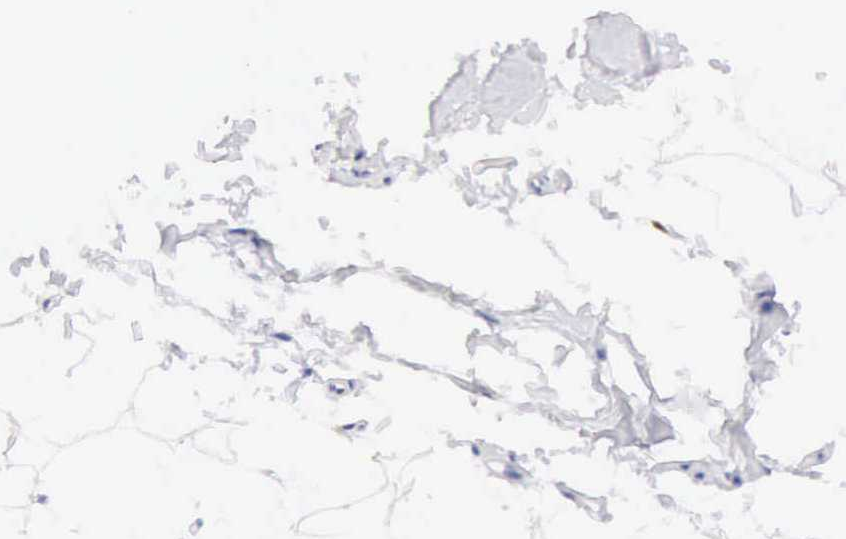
{"staining": {"intensity": "negative", "quantity": "none", "location": "none"}, "tissue": "adipose tissue", "cell_type": "Adipocytes", "image_type": "normal", "snomed": [{"axis": "morphology", "description": "Normal tissue, NOS"}, {"axis": "topography", "description": "Breast"}], "caption": "Immunohistochemistry photomicrograph of unremarkable human adipose tissue stained for a protein (brown), which reveals no expression in adipocytes.", "gene": "CDKN2A", "patient": {"sex": "female", "age": 45}}